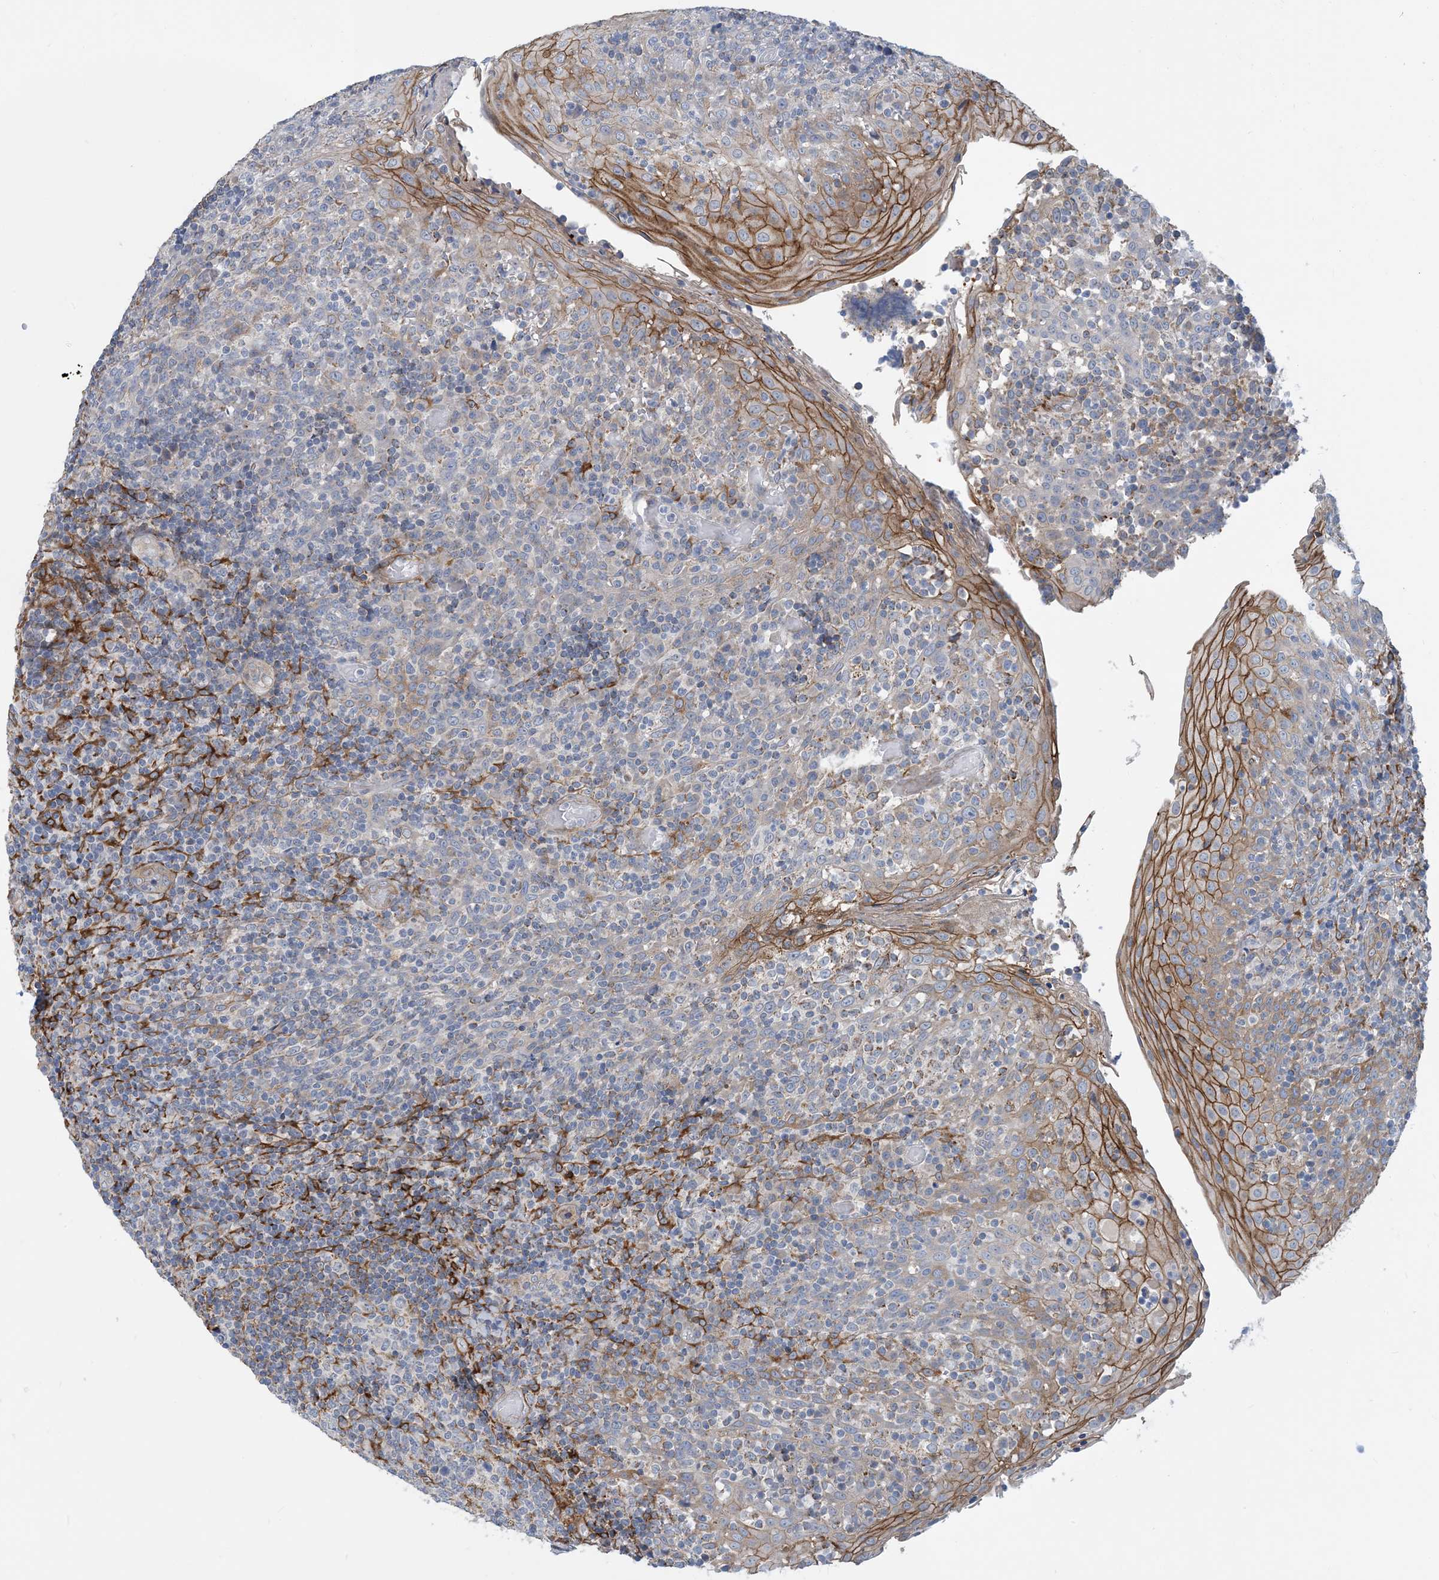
{"staining": {"intensity": "negative", "quantity": "none", "location": "none"}, "tissue": "tonsil", "cell_type": "Germinal center cells", "image_type": "normal", "snomed": [{"axis": "morphology", "description": "Normal tissue, NOS"}, {"axis": "topography", "description": "Tonsil"}], "caption": "The image reveals no significant positivity in germinal center cells of tonsil.", "gene": "EIF2A", "patient": {"sex": "female", "age": 19}}